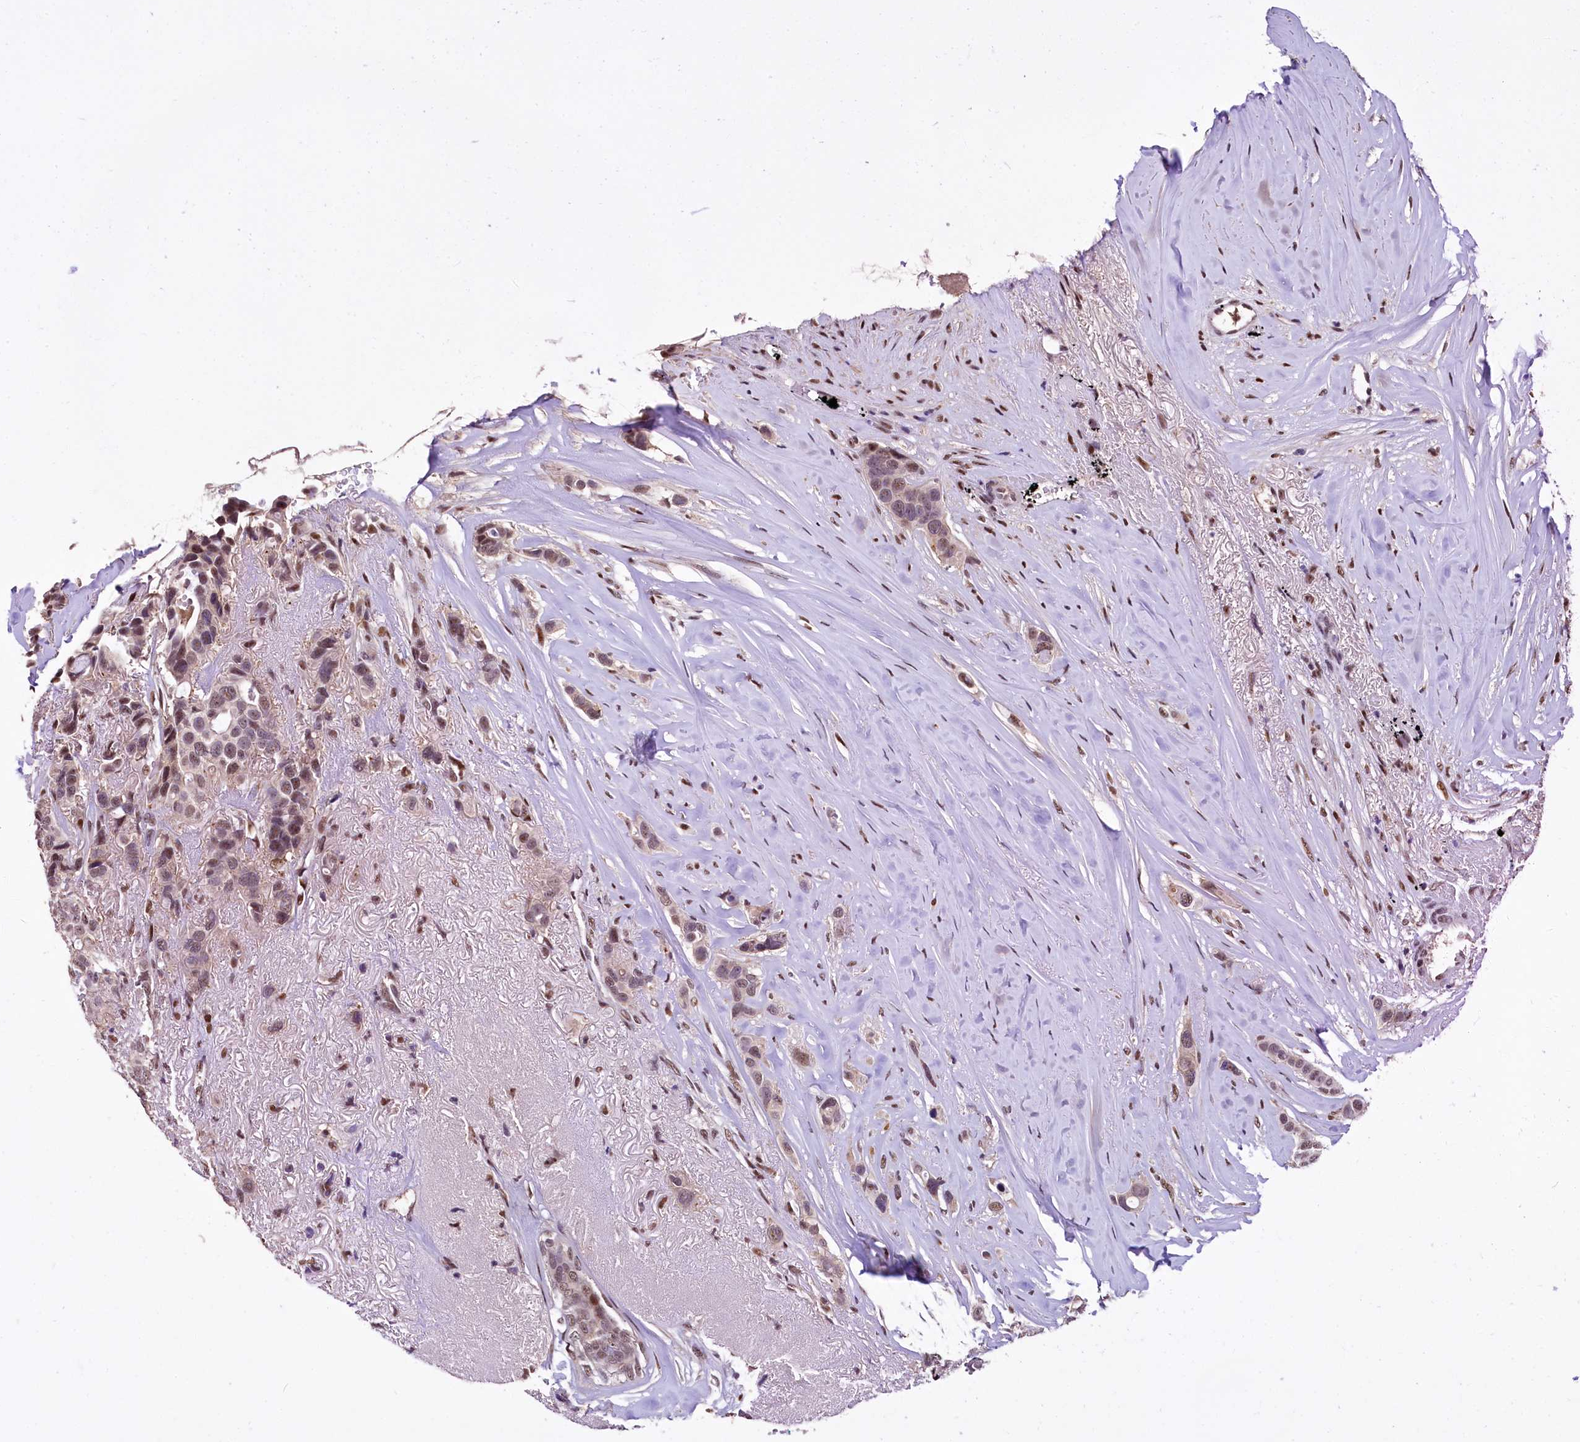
{"staining": {"intensity": "moderate", "quantity": ">75%", "location": "nuclear"}, "tissue": "breast cancer", "cell_type": "Tumor cells", "image_type": "cancer", "snomed": [{"axis": "morphology", "description": "Lobular carcinoma"}, {"axis": "topography", "description": "Breast"}], "caption": "Brown immunohistochemical staining in human lobular carcinoma (breast) exhibits moderate nuclear staining in about >75% of tumor cells.", "gene": "HECTD4", "patient": {"sex": "female", "age": 51}}